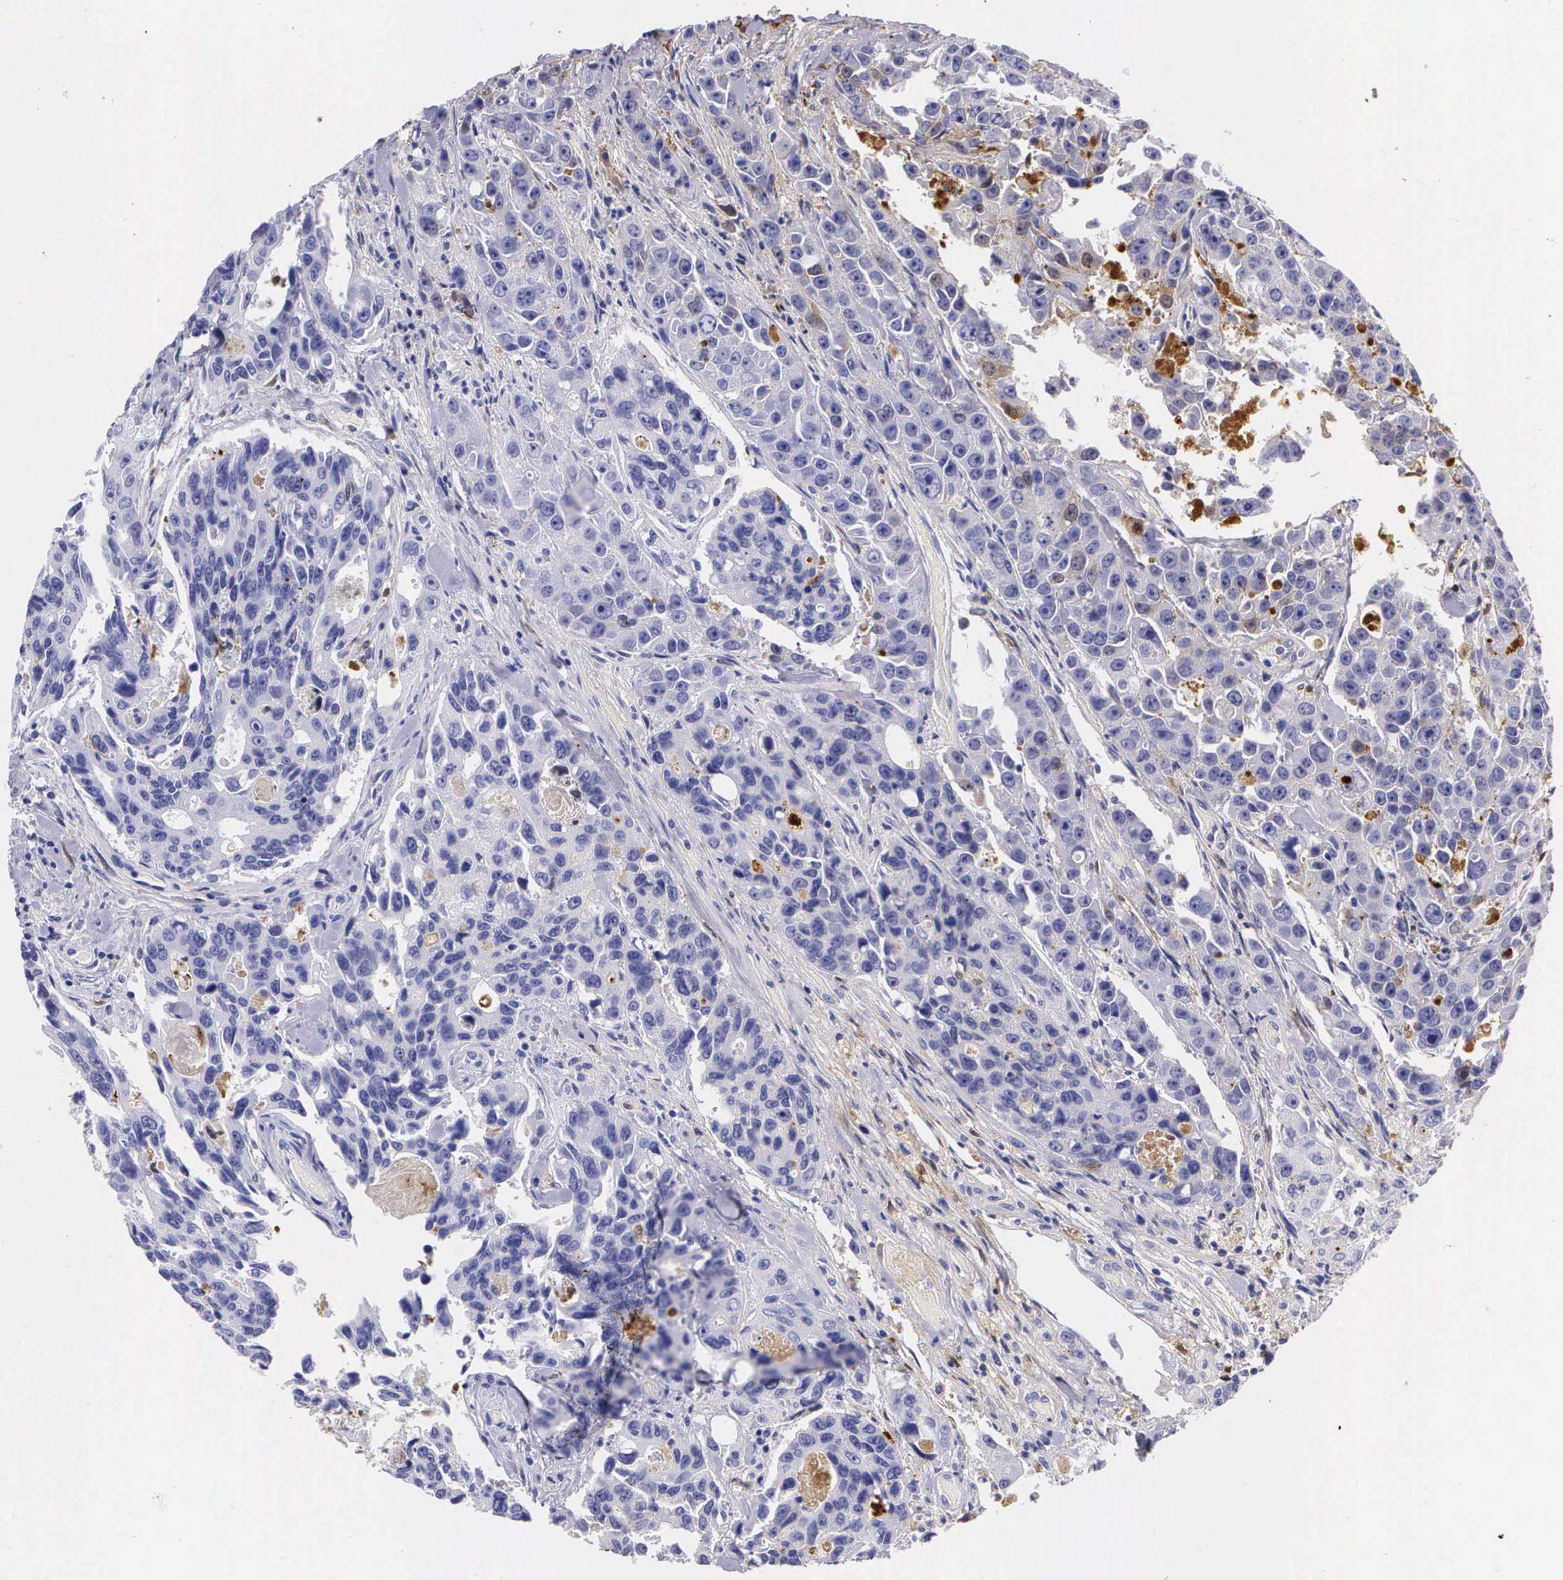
{"staining": {"intensity": "negative", "quantity": "none", "location": "none"}, "tissue": "colorectal cancer", "cell_type": "Tumor cells", "image_type": "cancer", "snomed": [{"axis": "morphology", "description": "Adenocarcinoma, NOS"}, {"axis": "topography", "description": "Colon"}], "caption": "This is a photomicrograph of immunohistochemistry staining of colorectal cancer (adenocarcinoma), which shows no expression in tumor cells.", "gene": "PLG", "patient": {"sex": "female", "age": 86}}